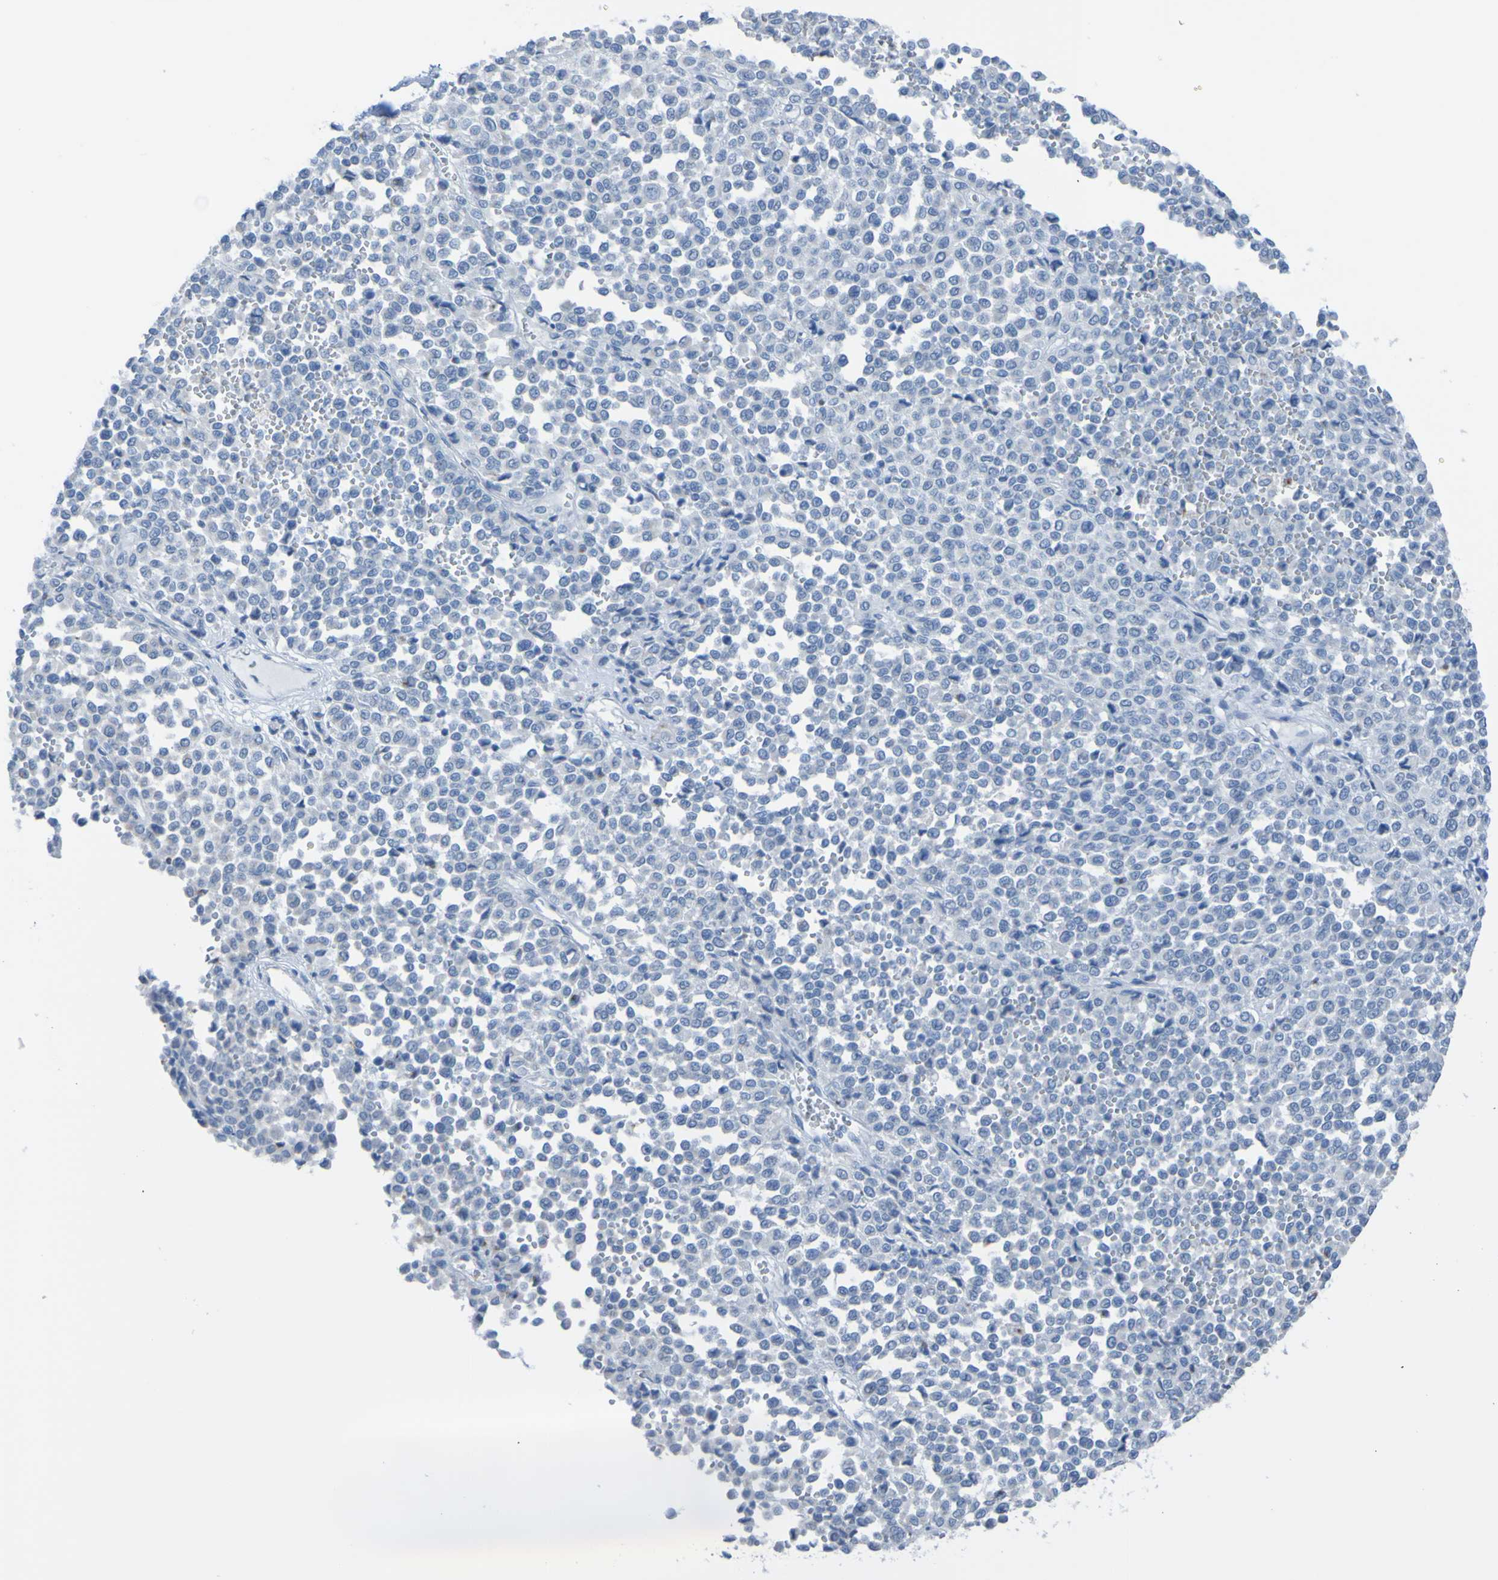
{"staining": {"intensity": "negative", "quantity": "none", "location": "none"}, "tissue": "melanoma", "cell_type": "Tumor cells", "image_type": "cancer", "snomed": [{"axis": "morphology", "description": "Malignant melanoma, Metastatic site"}, {"axis": "topography", "description": "Pancreas"}], "caption": "Tumor cells show no significant positivity in malignant melanoma (metastatic site).", "gene": "ACMSD", "patient": {"sex": "female", "age": 30}}